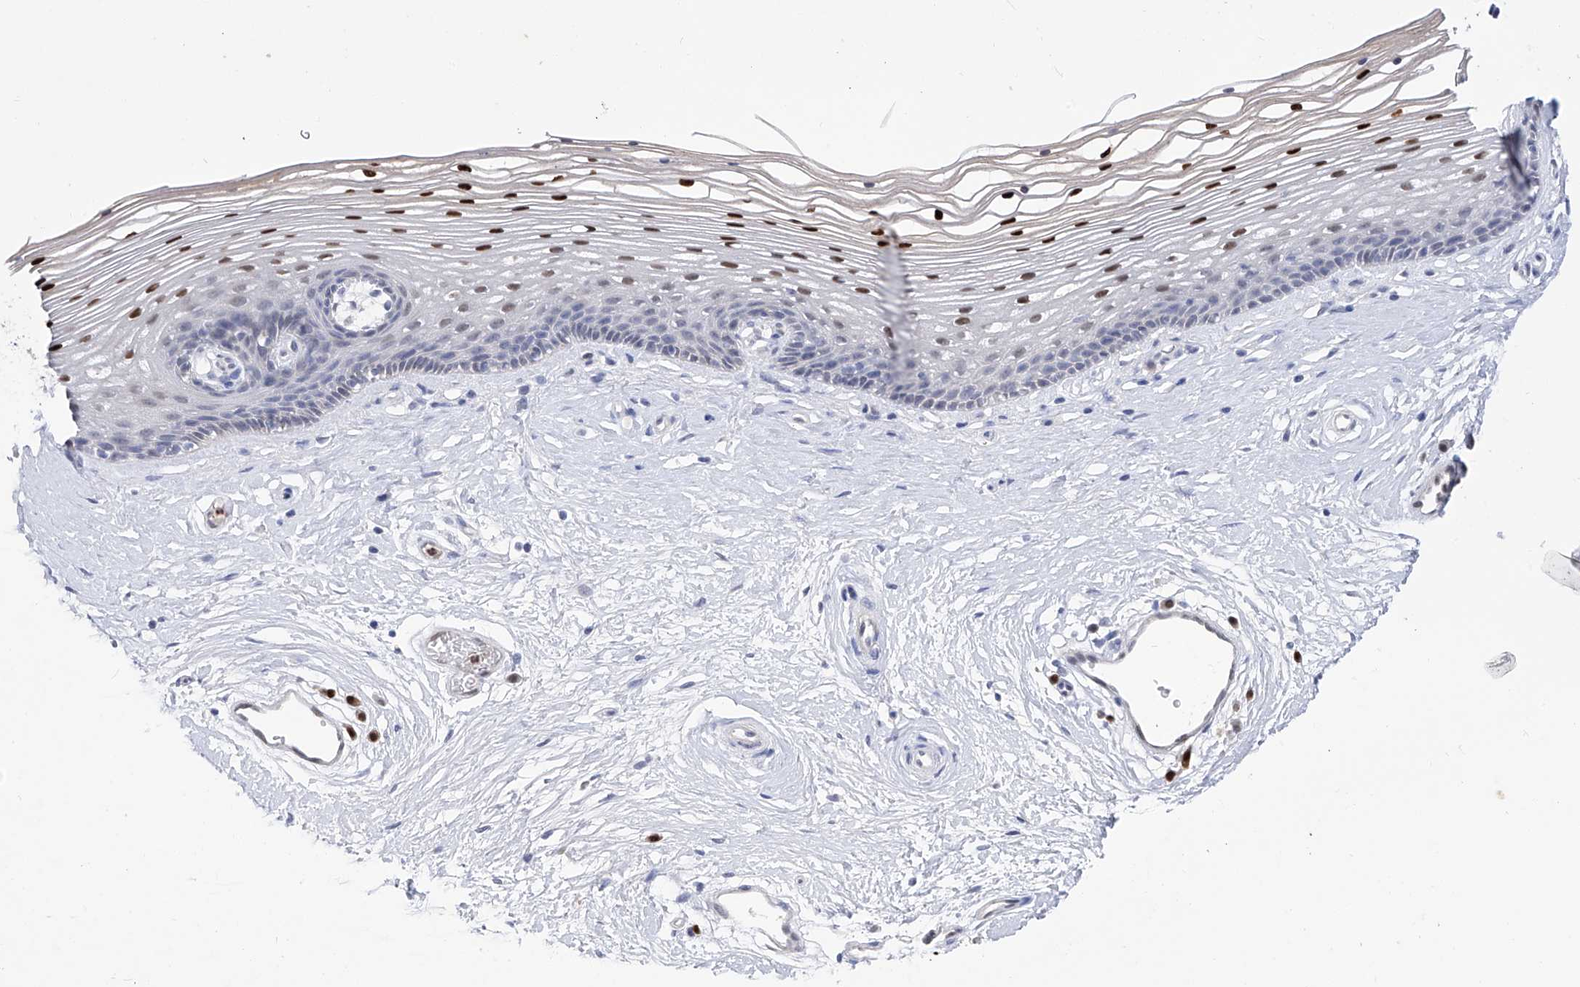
{"staining": {"intensity": "strong", "quantity": "25%-75%", "location": "nuclear"}, "tissue": "vagina", "cell_type": "Squamous epithelial cells", "image_type": "normal", "snomed": [{"axis": "morphology", "description": "Normal tissue, NOS"}, {"axis": "topography", "description": "Vagina"}], "caption": "A brown stain labels strong nuclear staining of a protein in squamous epithelial cells of unremarkable human vagina.", "gene": "PHF20", "patient": {"sex": "female", "age": 46}}